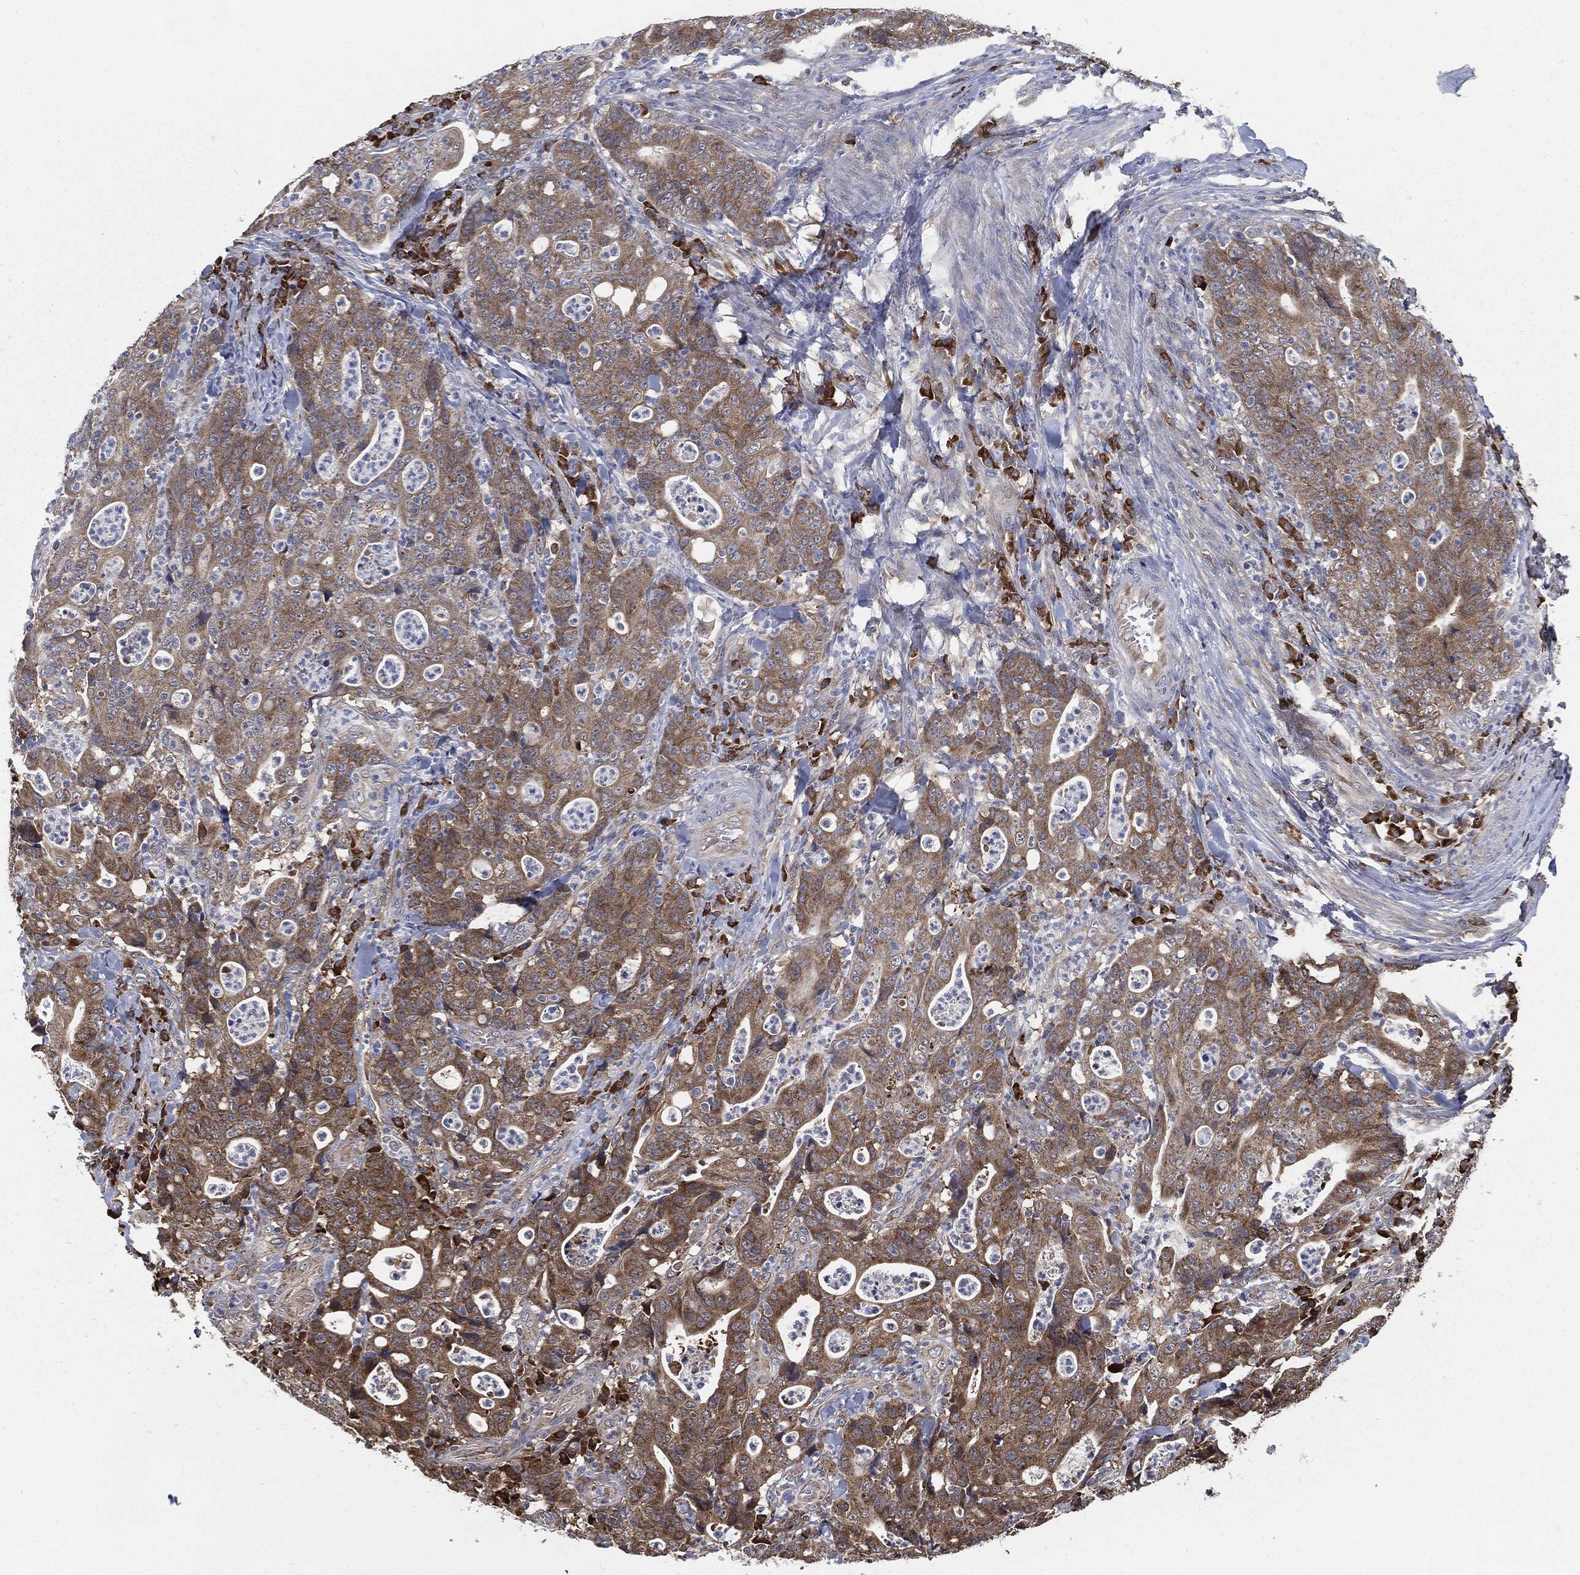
{"staining": {"intensity": "moderate", "quantity": ">75%", "location": "cytoplasmic/membranous"}, "tissue": "colorectal cancer", "cell_type": "Tumor cells", "image_type": "cancer", "snomed": [{"axis": "morphology", "description": "Adenocarcinoma, NOS"}, {"axis": "topography", "description": "Colon"}], "caption": "There is medium levels of moderate cytoplasmic/membranous expression in tumor cells of colorectal cancer (adenocarcinoma), as demonstrated by immunohistochemical staining (brown color).", "gene": "PRDX4", "patient": {"sex": "male", "age": 70}}